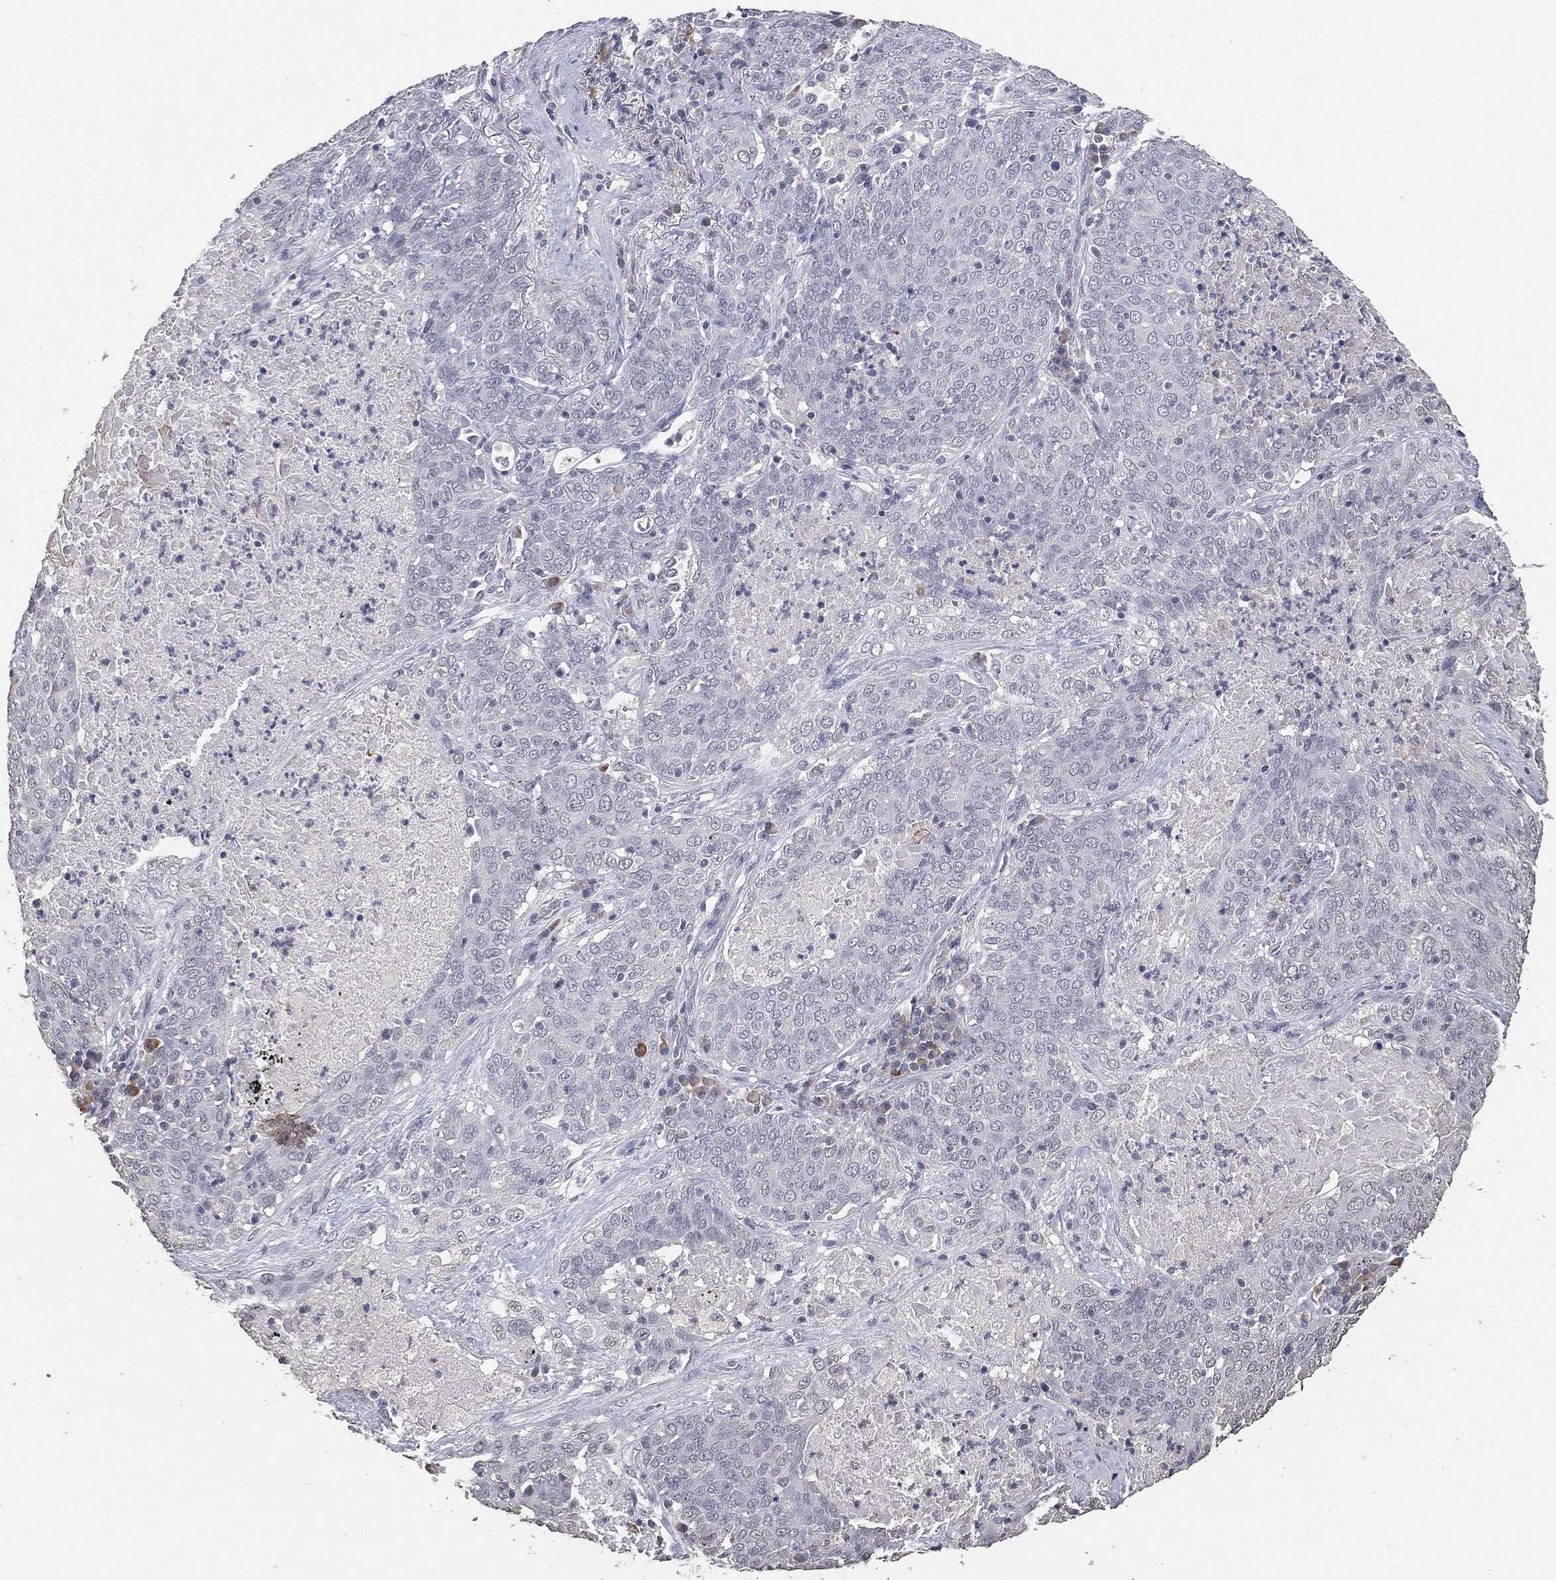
{"staining": {"intensity": "negative", "quantity": "none", "location": "none"}, "tissue": "lung cancer", "cell_type": "Tumor cells", "image_type": "cancer", "snomed": [{"axis": "morphology", "description": "Squamous cell carcinoma, NOS"}, {"axis": "topography", "description": "Lung"}], "caption": "Tumor cells are negative for brown protein staining in squamous cell carcinoma (lung).", "gene": "DSG1", "patient": {"sex": "male", "age": 82}}